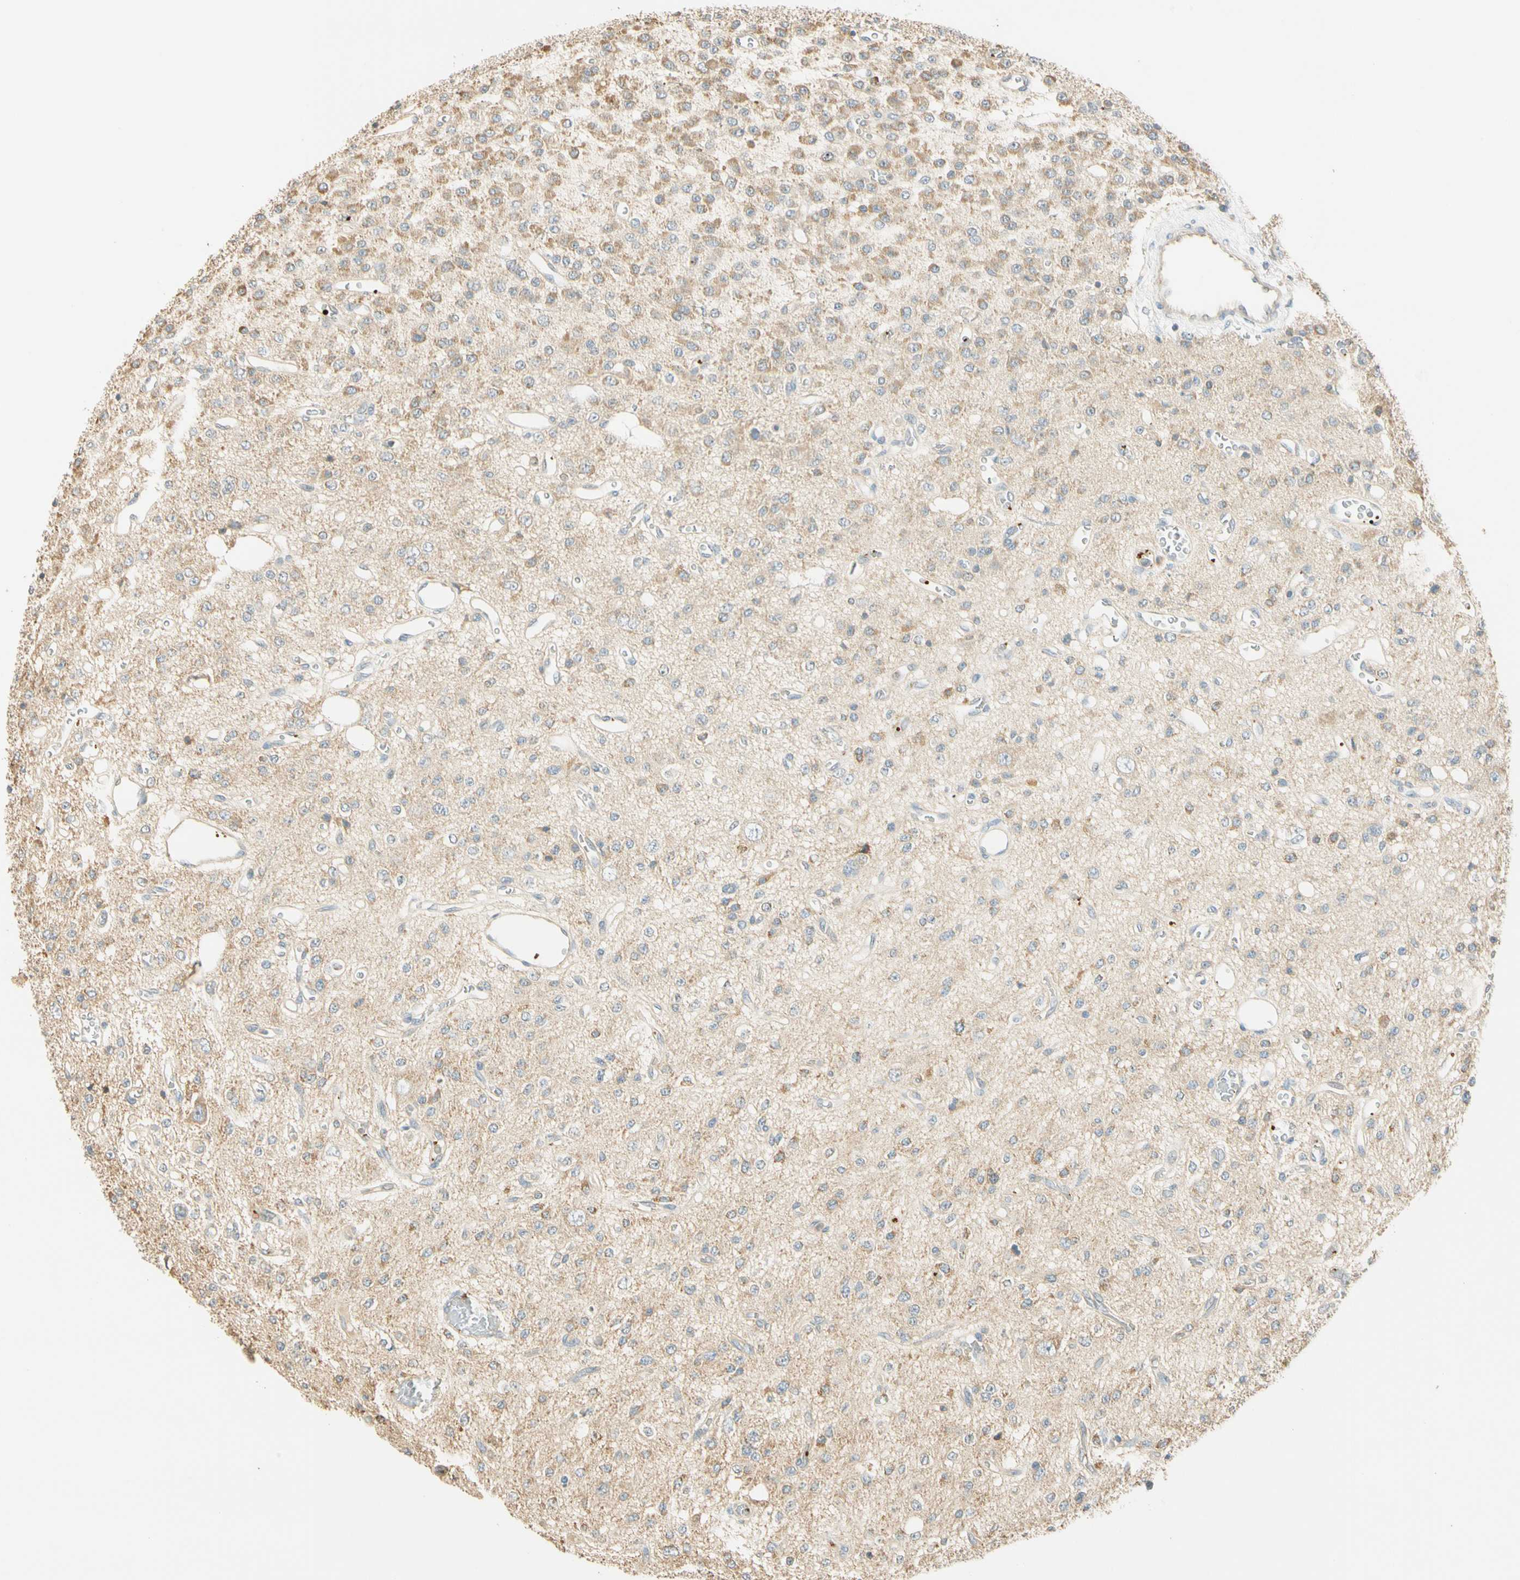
{"staining": {"intensity": "moderate", "quantity": "25%-75%", "location": "cytoplasmic/membranous"}, "tissue": "glioma", "cell_type": "Tumor cells", "image_type": "cancer", "snomed": [{"axis": "morphology", "description": "Glioma, malignant, Low grade"}, {"axis": "topography", "description": "Brain"}], "caption": "The image shows staining of glioma, revealing moderate cytoplasmic/membranous protein positivity (brown color) within tumor cells.", "gene": "RAD18", "patient": {"sex": "male", "age": 38}}